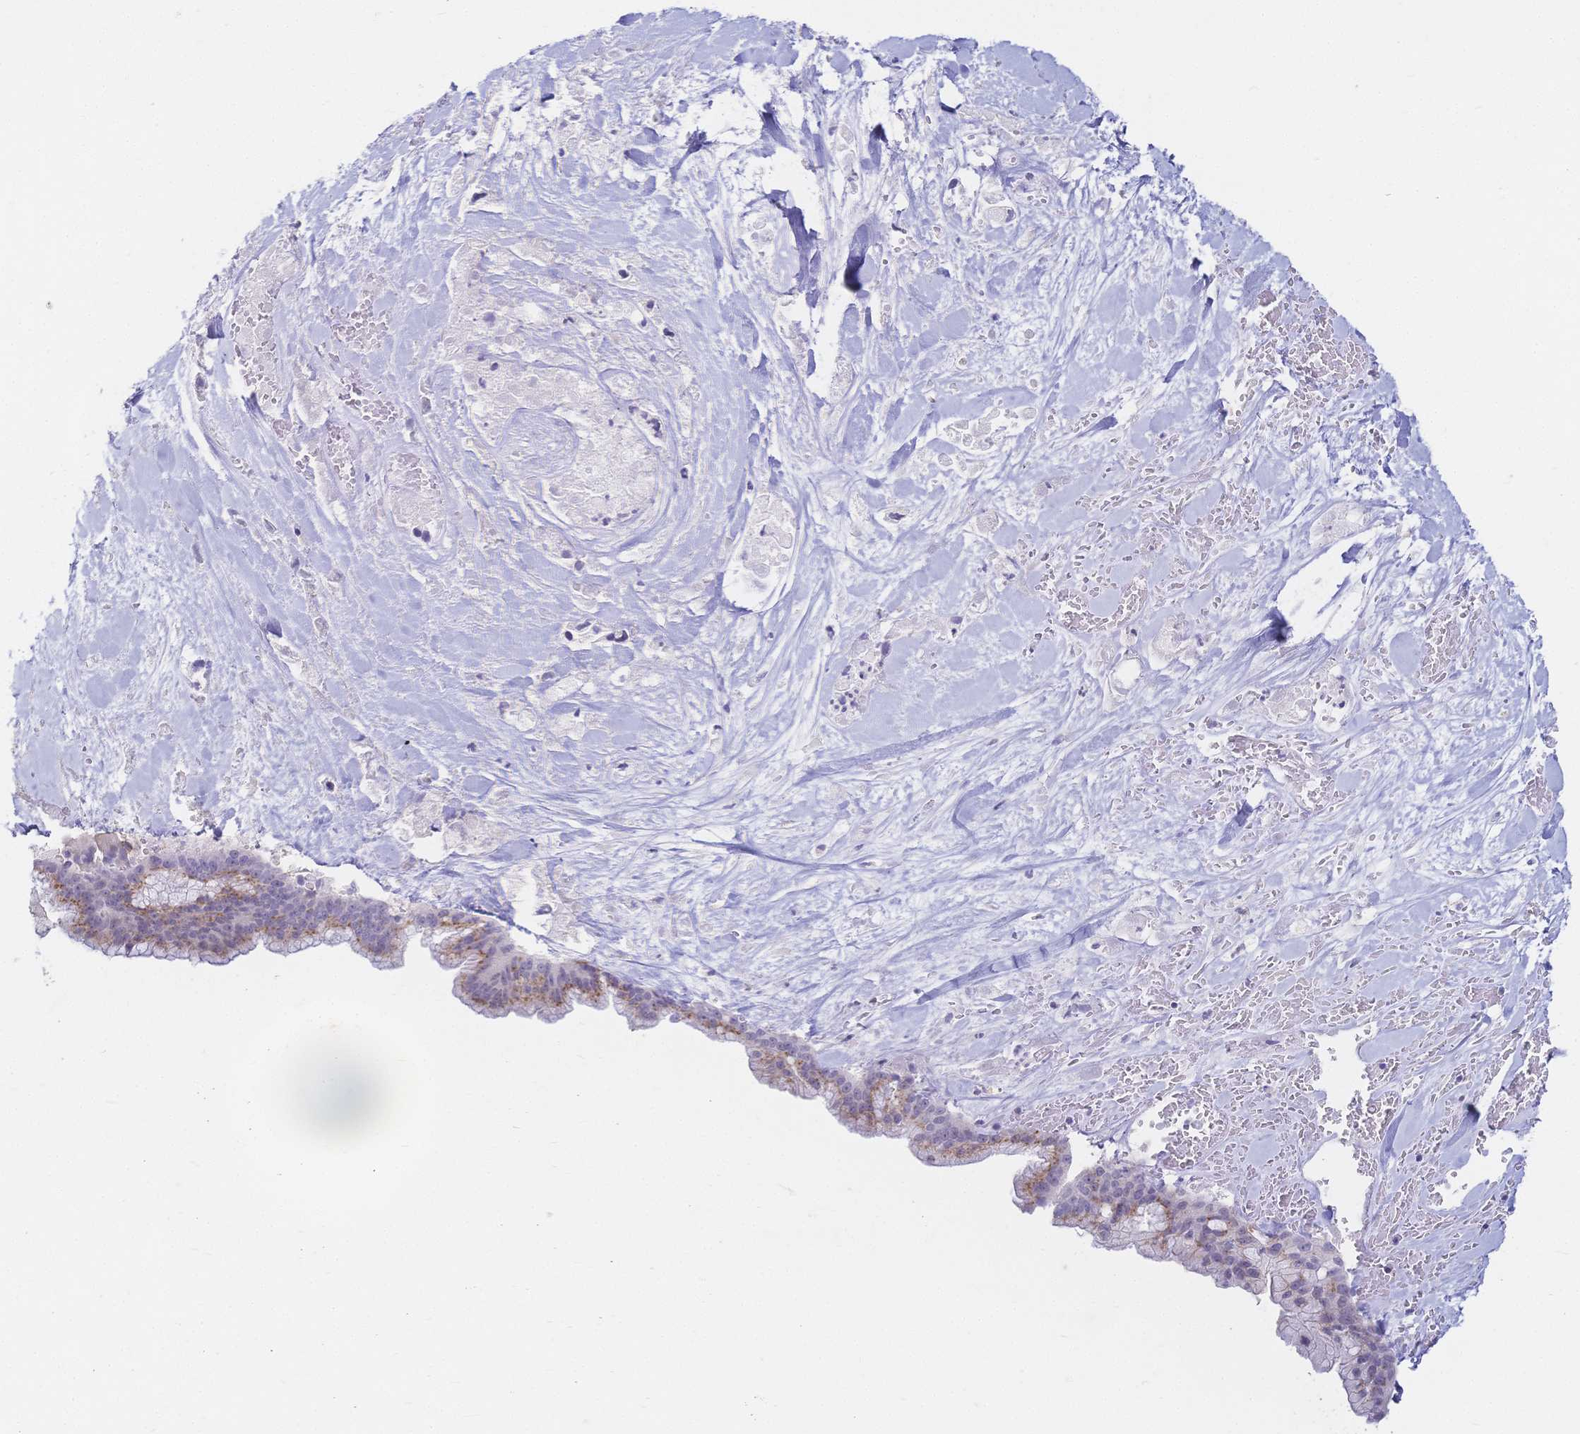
{"staining": {"intensity": "moderate", "quantity": "<25%", "location": "cytoplasmic/membranous"}, "tissue": "pancreatic cancer", "cell_type": "Tumor cells", "image_type": "cancer", "snomed": [{"axis": "morphology", "description": "Adenocarcinoma, NOS"}, {"axis": "topography", "description": "Pancreas"}], "caption": "Protein analysis of pancreatic cancer tissue shows moderate cytoplasmic/membranous staining in approximately <25% of tumor cells.", "gene": "CR2", "patient": {"sex": "male", "age": 44}}